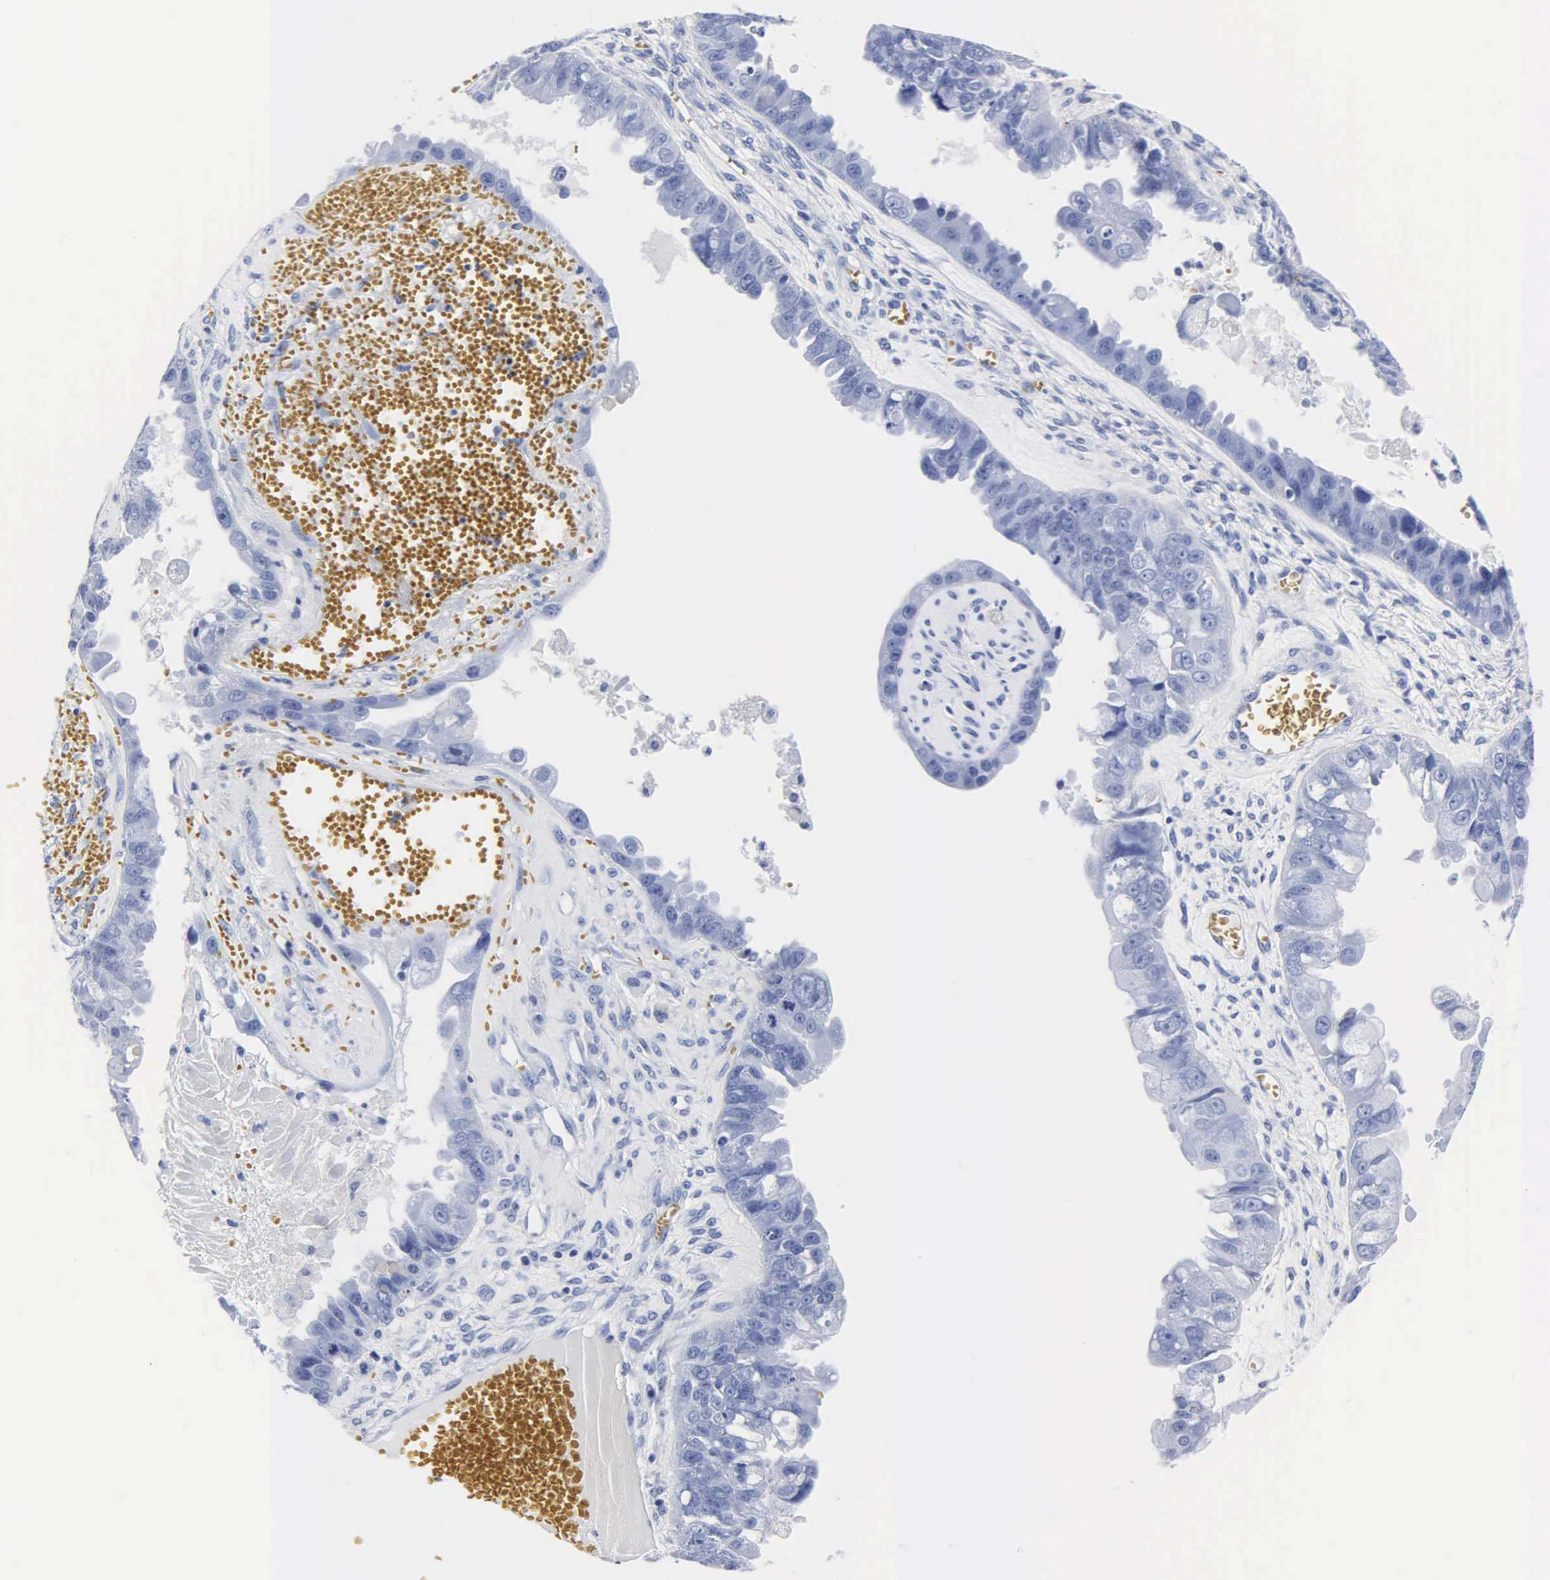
{"staining": {"intensity": "negative", "quantity": "none", "location": "none"}, "tissue": "ovarian cancer", "cell_type": "Tumor cells", "image_type": "cancer", "snomed": [{"axis": "morphology", "description": "Carcinoma, endometroid"}, {"axis": "topography", "description": "Ovary"}], "caption": "Immunohistochemistry (IHC) micrograph of neoplastic tissue: human ovarian endometroid carcinoma stained with DAB (3,3'-diaminobenzidine) displays no significant protein positivity in tumor cells.", "gene": "MB", "patient": {"sex": "female", "age": 85}}